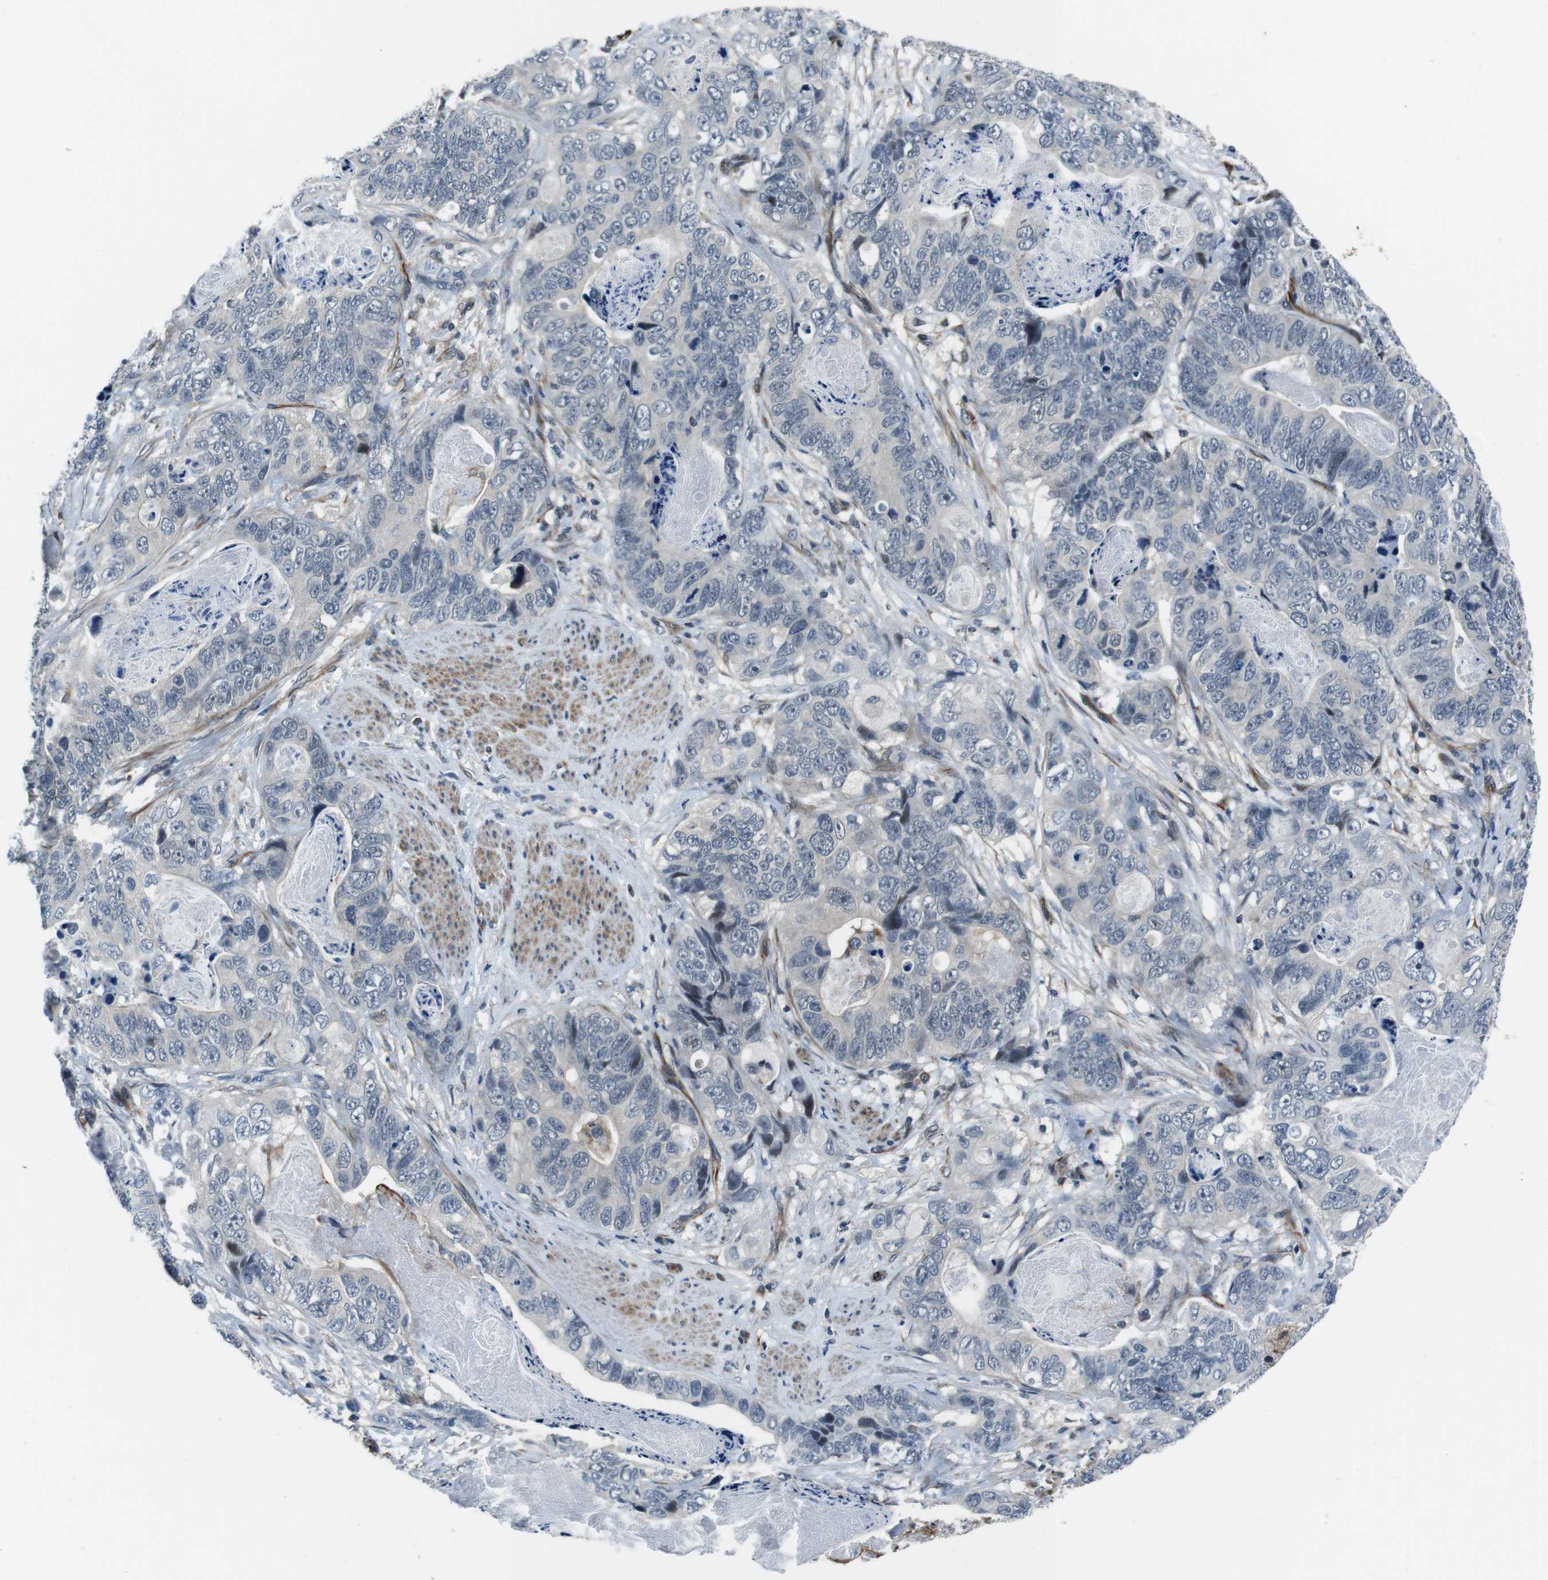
{"staining": {"intensity": "negative", "quantity": "none", "location": "none"}, "tissue": "stomach cancer", "cell_type": "Tumor cells", "image_type": "cancer", "snomed": [{"axis": "morphology", "description": "Adenocarcinoma, NOS"}, {"axis": "topography", "description": "Stomach"}], "caption": "Tumor cells are negative for protein expression in human stomach adenocarcinoma. Brightfield microscopy of immunohistochemistry stained with DAB (brown) and hematoxylin (blue), captured at high magnification.", "gene": "LRRC49", "patient": {"sex": "female", "age": 89}}